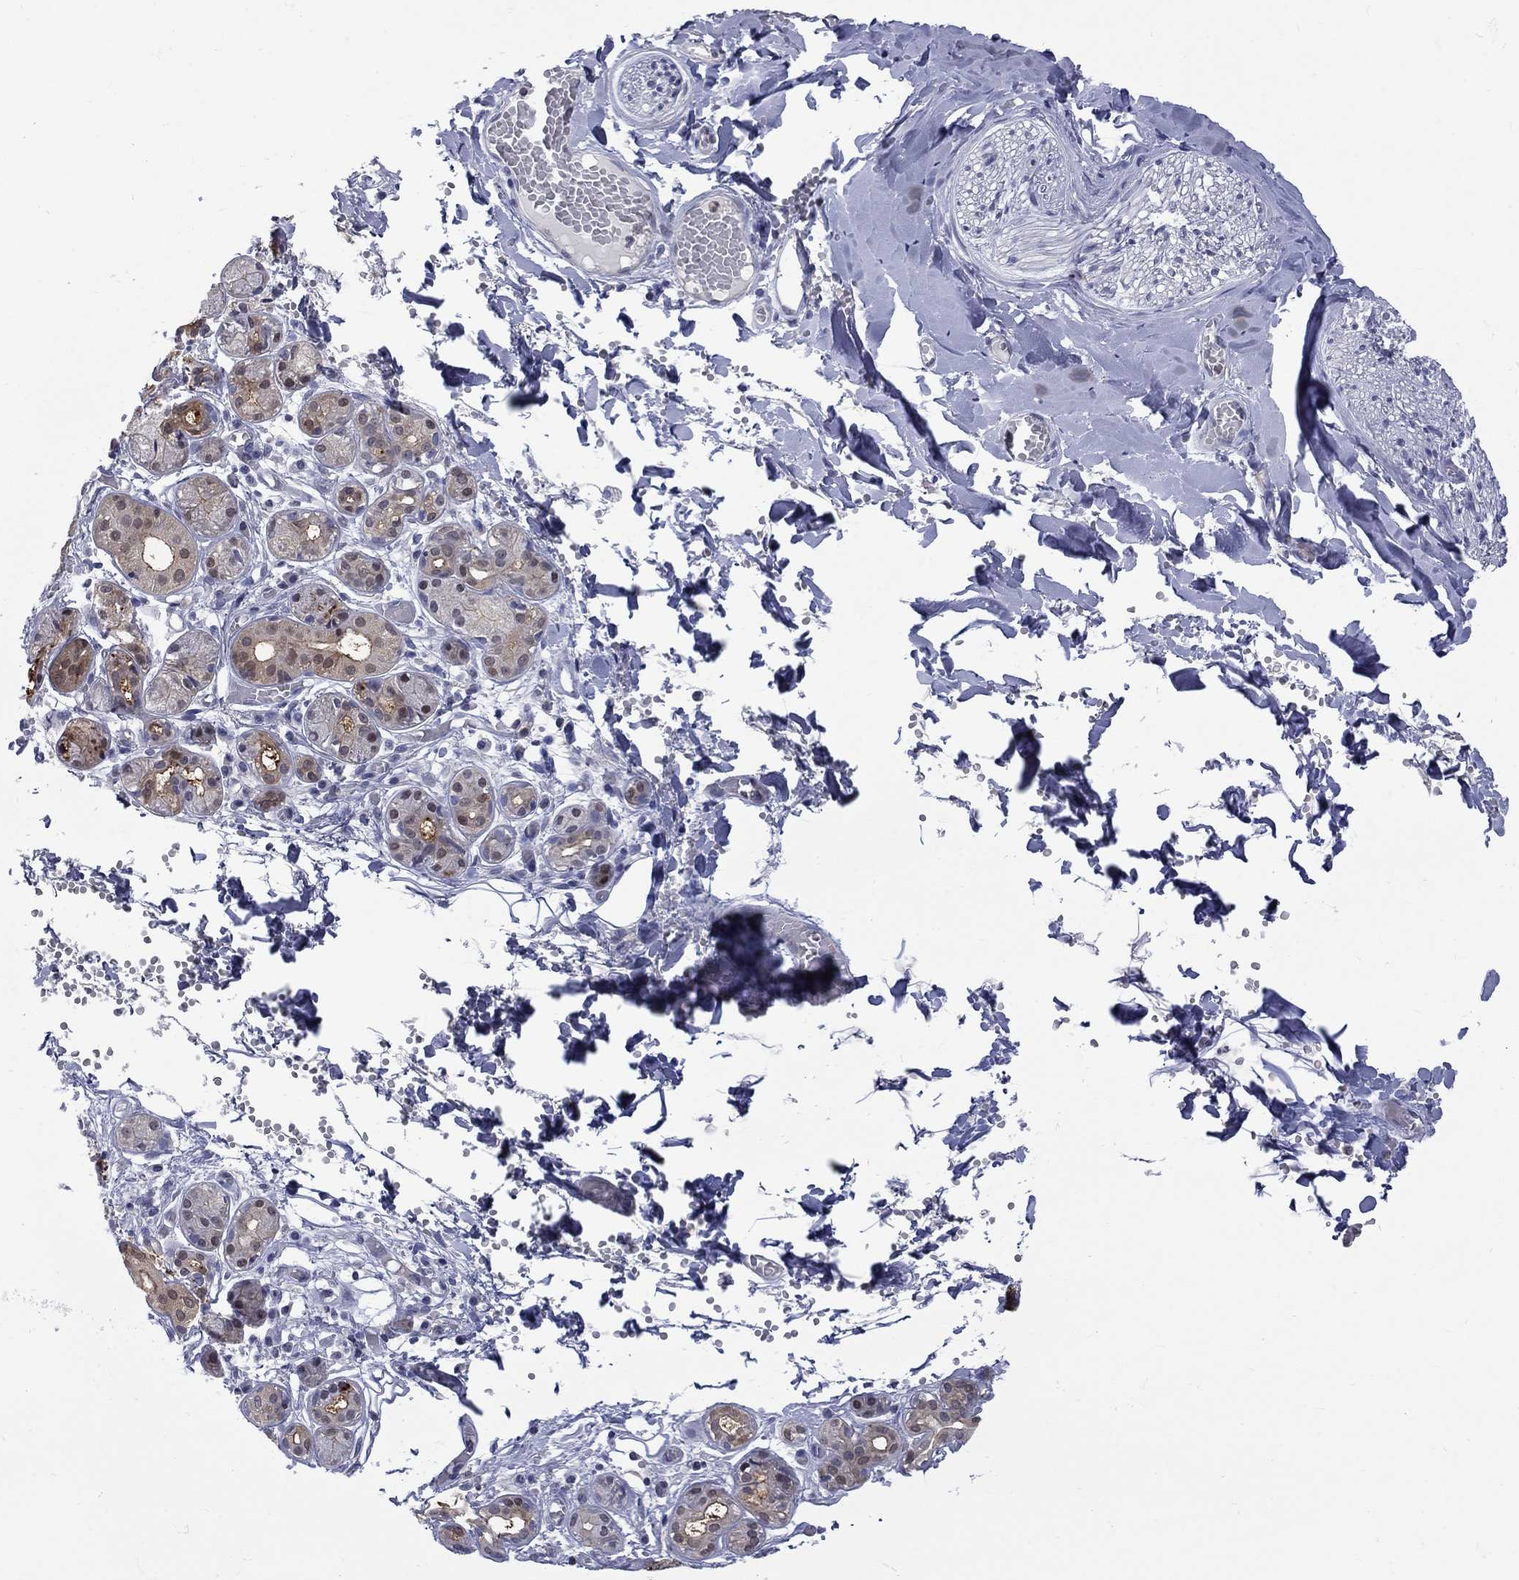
{"staining": {"intensity": "moderate", "quantity": "<25%", "location": "cytoplasmic/membranous"}, "tissue": "salivary gland", "cell_type": "Glandular cells", "image_type": "normal", "snomed": [{"axis": "morphology", "description": "Normal tissue, NOS"}, {"axis": "topography", "description": "Salivary gland"}, {"axis": "topography", "description": "Peripheral nerve tissue"}], "caption": "Benign salivary gland shows moderate cytoplasmic/membranous expression in approximately <25% of glandular cells.", "gene": "HKDC1", "patient": {"sex": "male", "age": 71}}